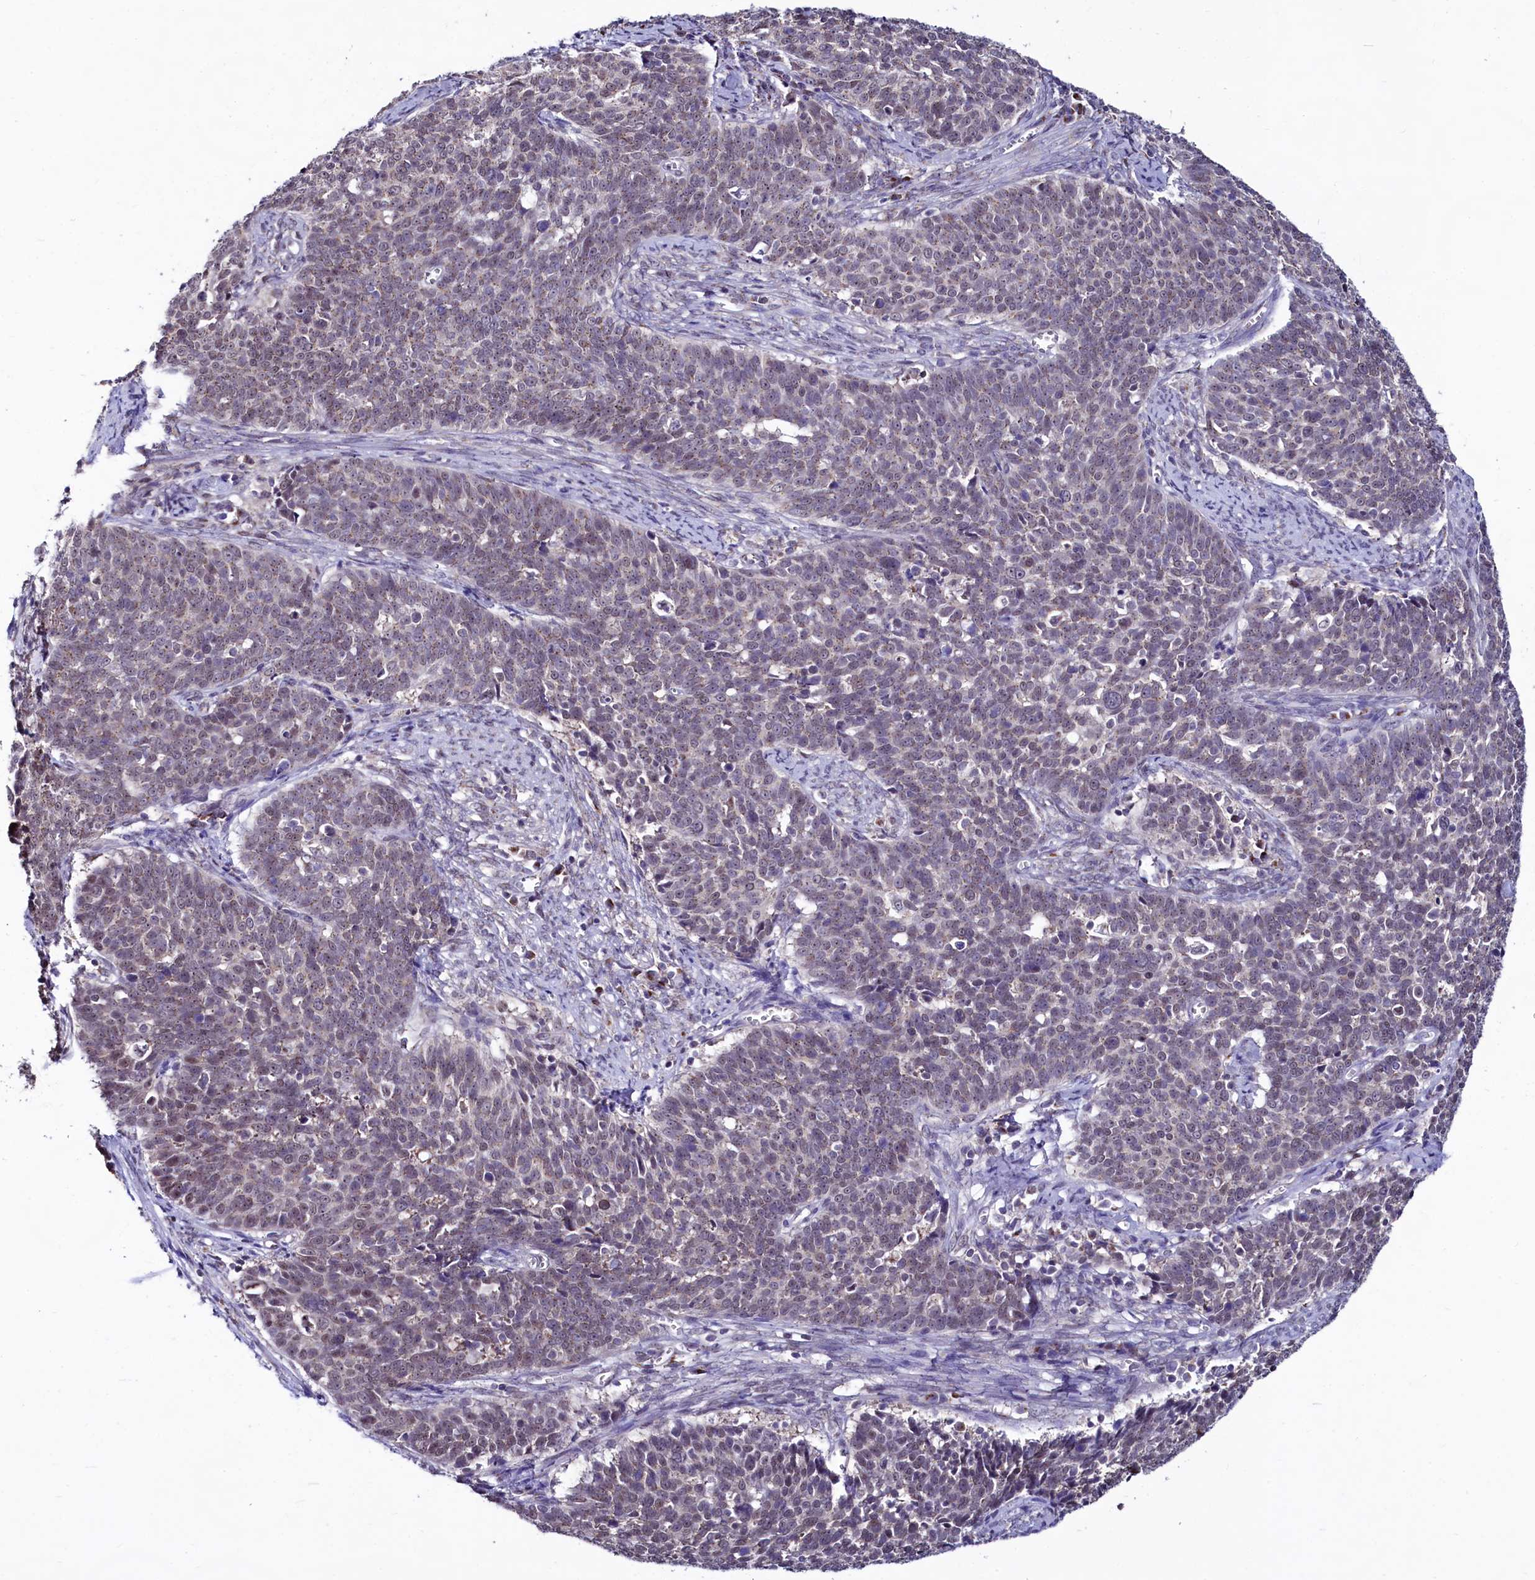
{"staining": {"intensity": "moderate", "quantity": "25%-75%", "location": "nuclear"}, "tissue": "cervical cancer", "cell_type": "Tumor cells", "image_type": "cancer", "snomed": [{"axis": "morphology", "description": "Squamous cell carcinoma, NOS"}, {"axis": "topography", "description": "Cervix"}], "caption": "A high-resolution micrograph shows immunohistochemistry (IHC) staining of squamous cell carcinoma (cervical), which displays moderate nuclear positivity in approximately 25%-75% of tumor cells. (DAB (3,3'-diaminobenzidine) = brown stain, brightfield microscopy at high magnification).", "gene": "SEC24C", "patient": {"sex": "female", "age": 39}}